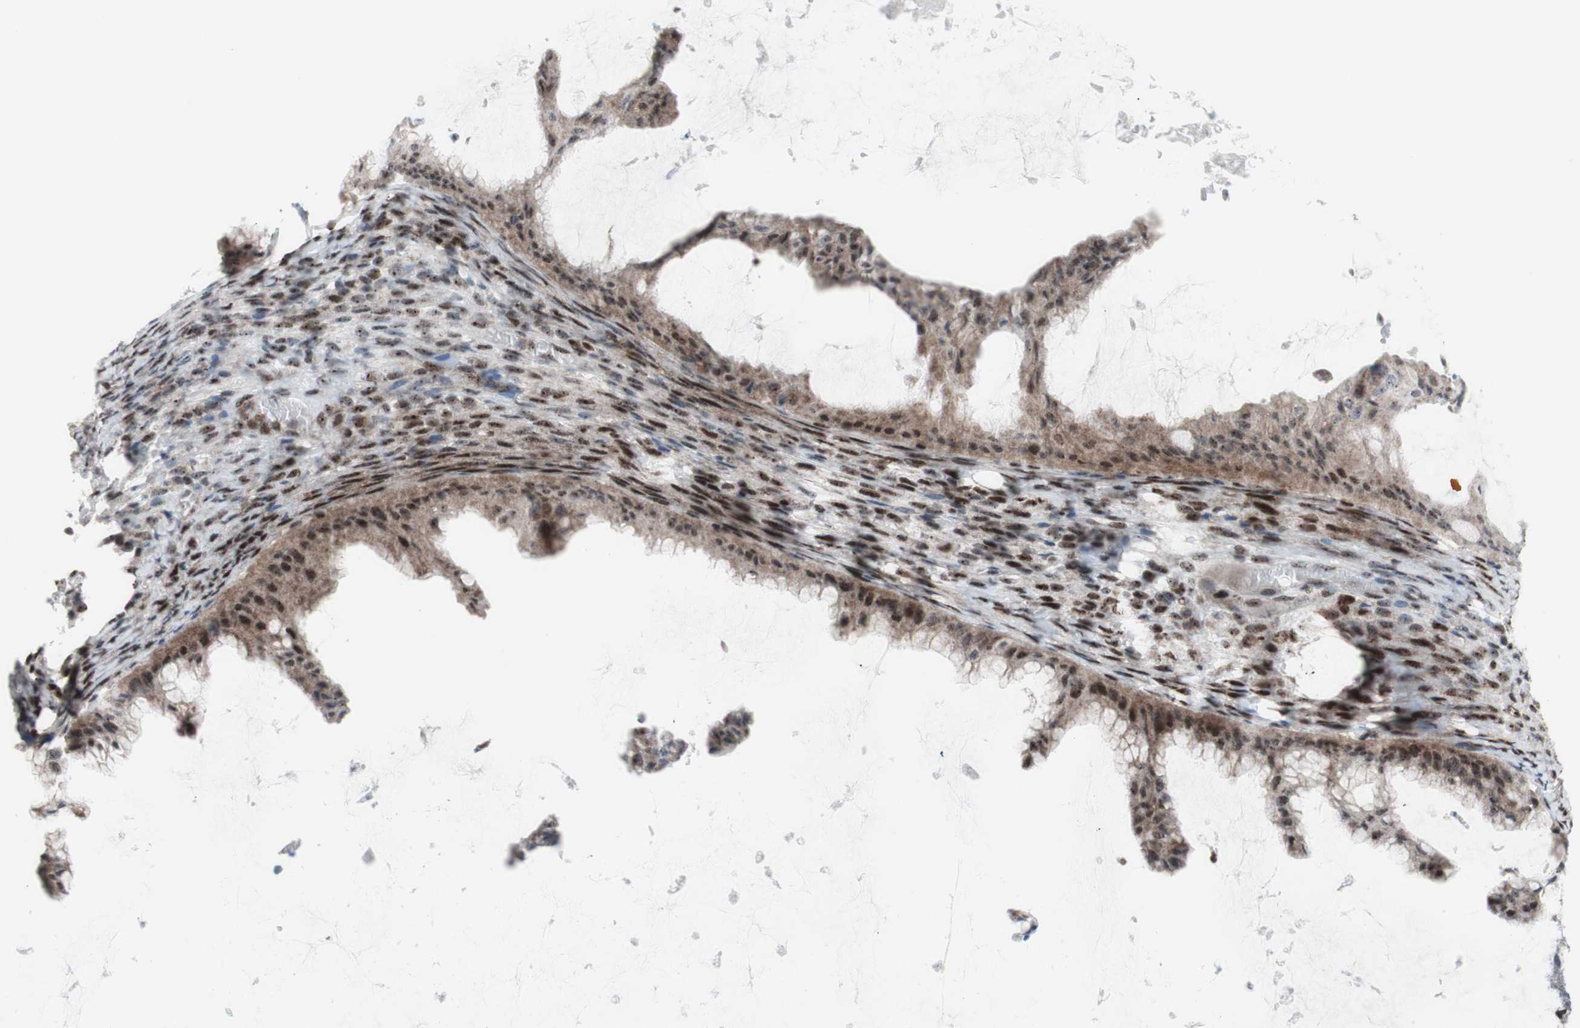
{"staining": {"intensity": "strong", "quantity": ">75%", "location": "nuclear"}, "tissue": "ovarian cancer", "cell_type": "Tumor cells", "image_type": "cancer", "snomed": [{"axis": "morphology", "description": "Cystadenocarcinoma, mucinous, NOS"}, {"axis": "topography", "description": "Ovary"}], "caption": "Tumor cells exhibit high levels of strong nuclear expression in approximately >75% of cells in human ovarian cancer.", "gene": "POLR1A", "patient": {"sex": "female", "age": 61}}